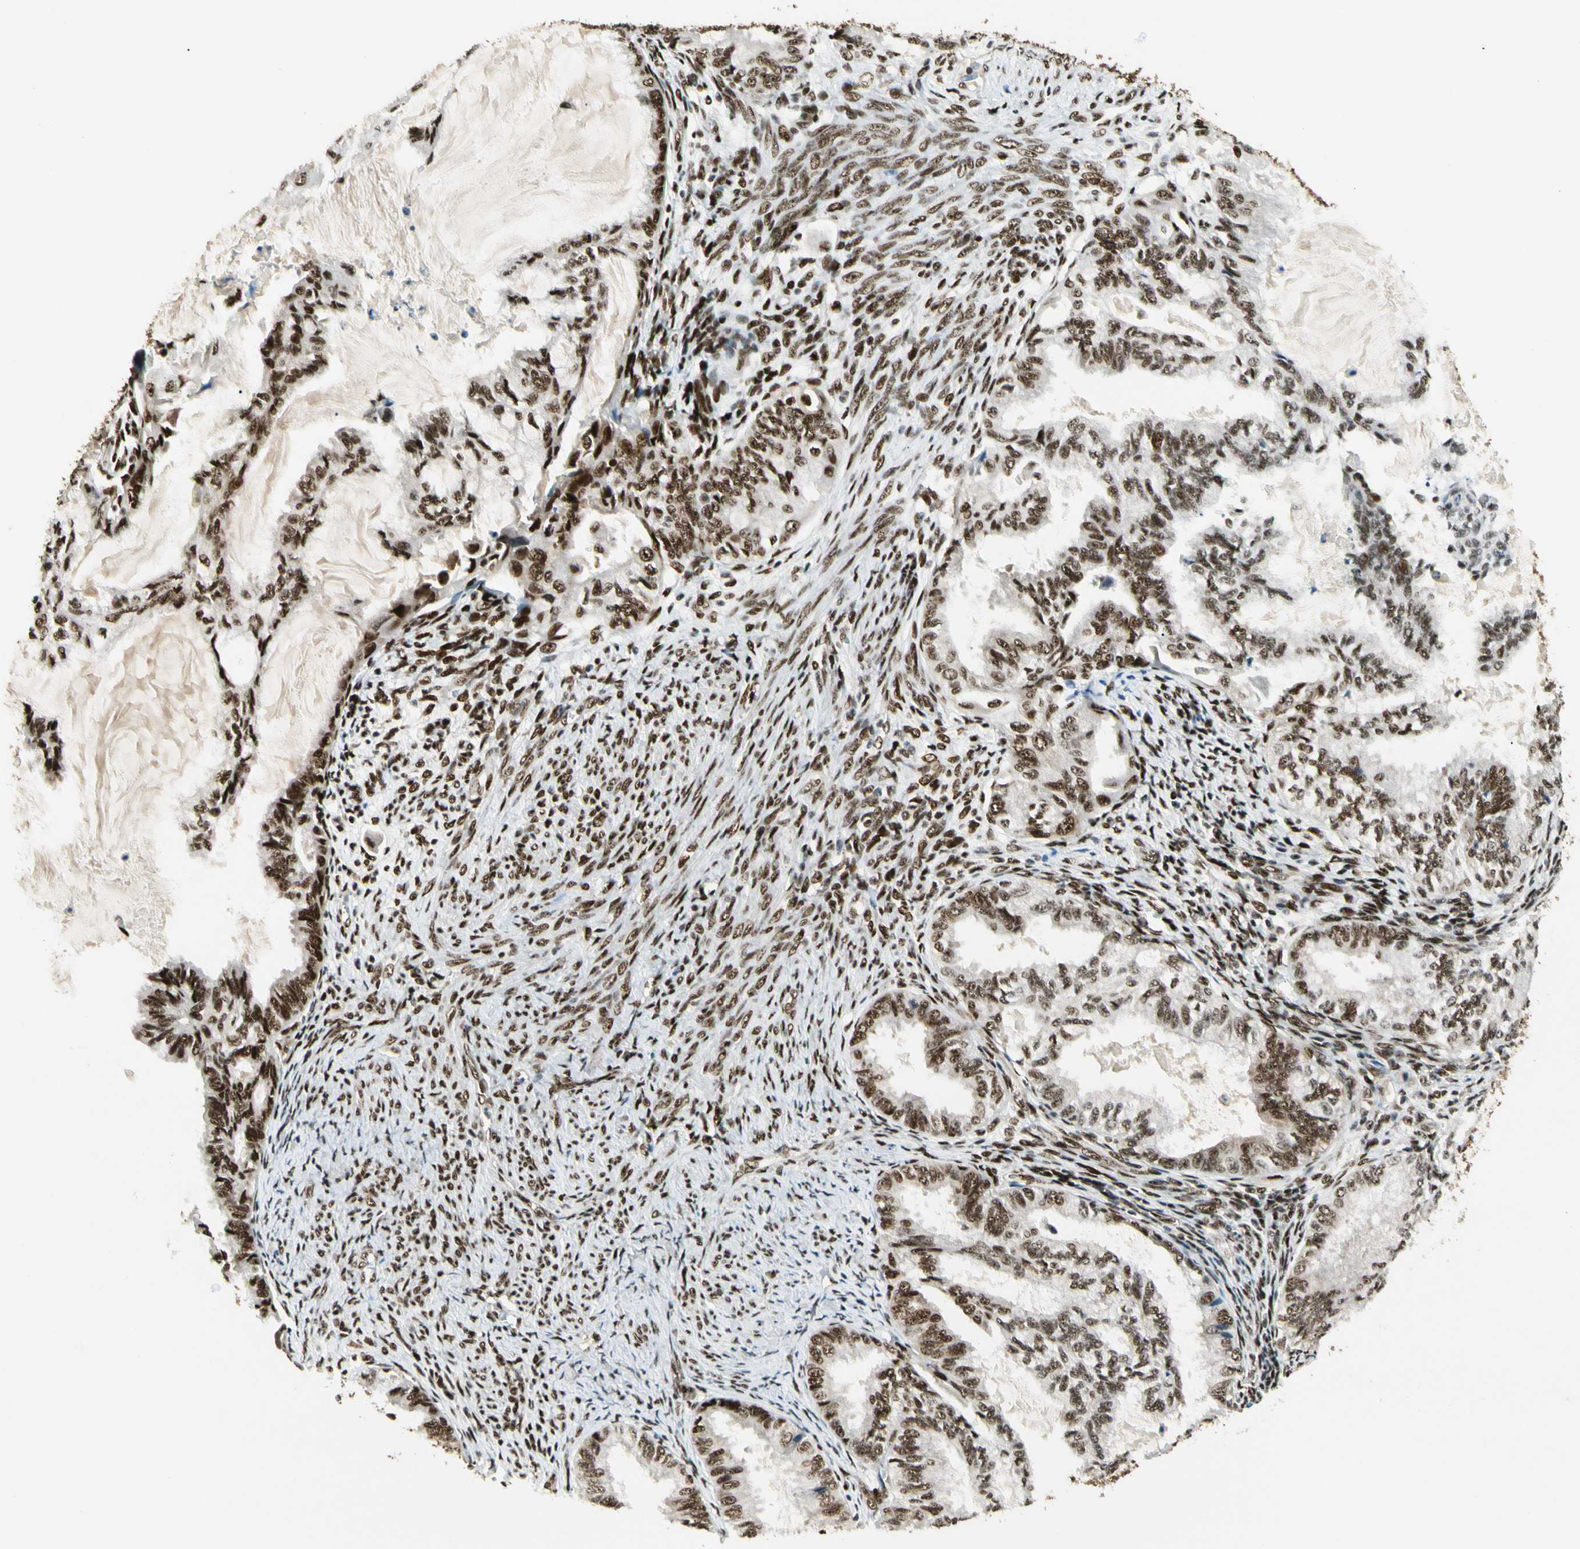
{"staining": {"intensity": "strong", "quantity": ">75%", "location": "cytoplasmic/membranous,nuclear"}, "tissue": "cervical cancer", "cell_type": "Tumor cells", "image_type": "cancer", "snomed": [{"axis": "morphology", "description": "Normal tissue, NOS"}, {"axis": "morphology", "description": "Adenocarcinoma, NOS"}, {"axis": "topography", "description": "Cervix"}, {"axis": "topography", "description": "Endometrium"}], "caption": "A high amount of strong cytoplasmic/membranous and nuclear staining is present in approximately >75% of tumor cells in cervical cancer tissue.", "gene": "FUS", "patient": {"sex": "female", "age": 86}}